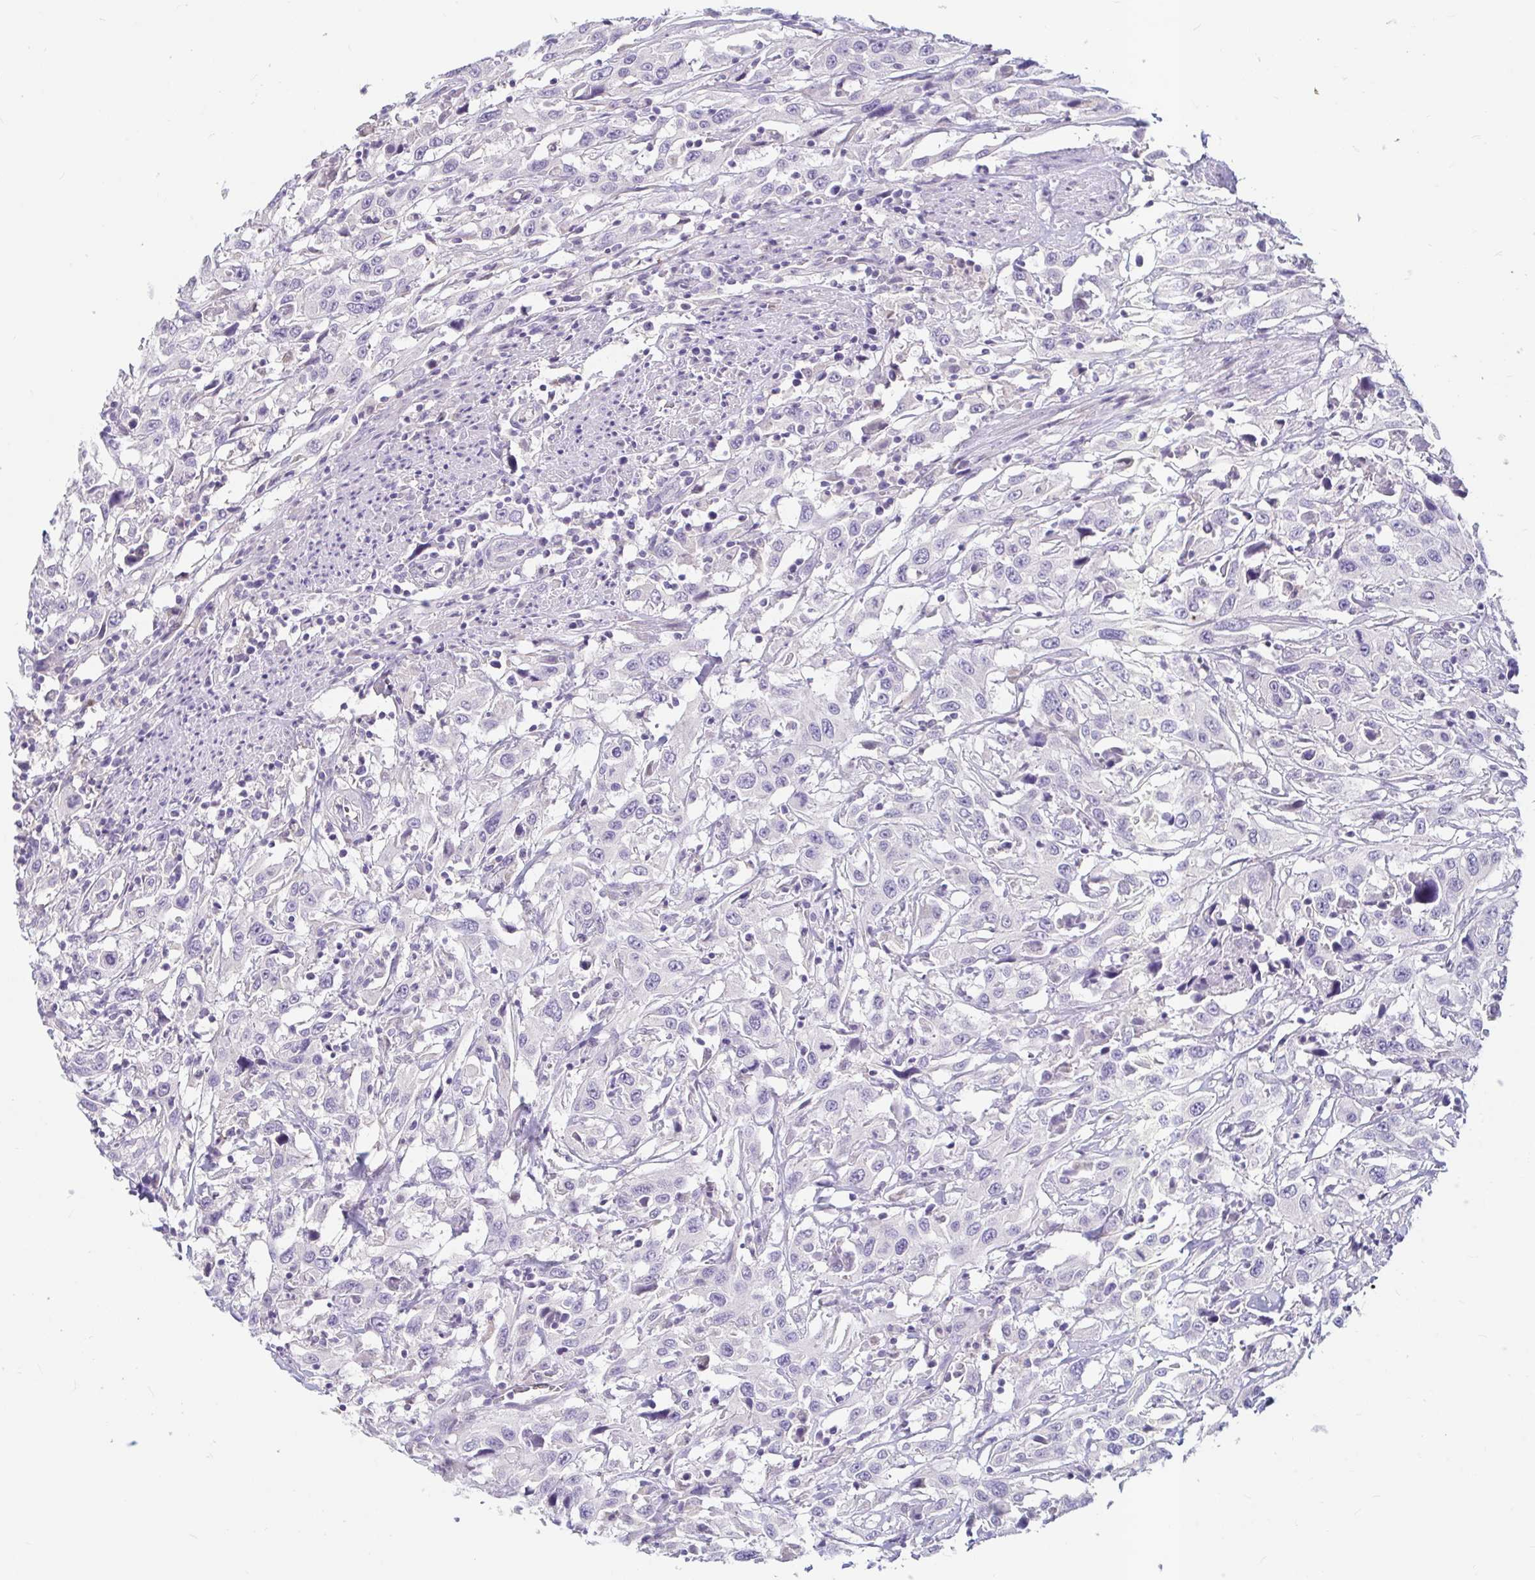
{"staining": {"intensity": "negative", "quantity": "none", "location": "none"}, "tissue": "urothelial cancer", "cell_type": "Tumor cells", "image_type": "cancer", "snomed": [{"axis": "morphology", "description": "Urothelial carcinoma, High grade"}, {"axis": "topography", "description": "Urinary bladder"}], "caption": "The micrograph reveals no significant positivity in tumor cells of urothelial cancer.", "gene": "ADH1A", "patient": {"sex": "male", "age": 61}}